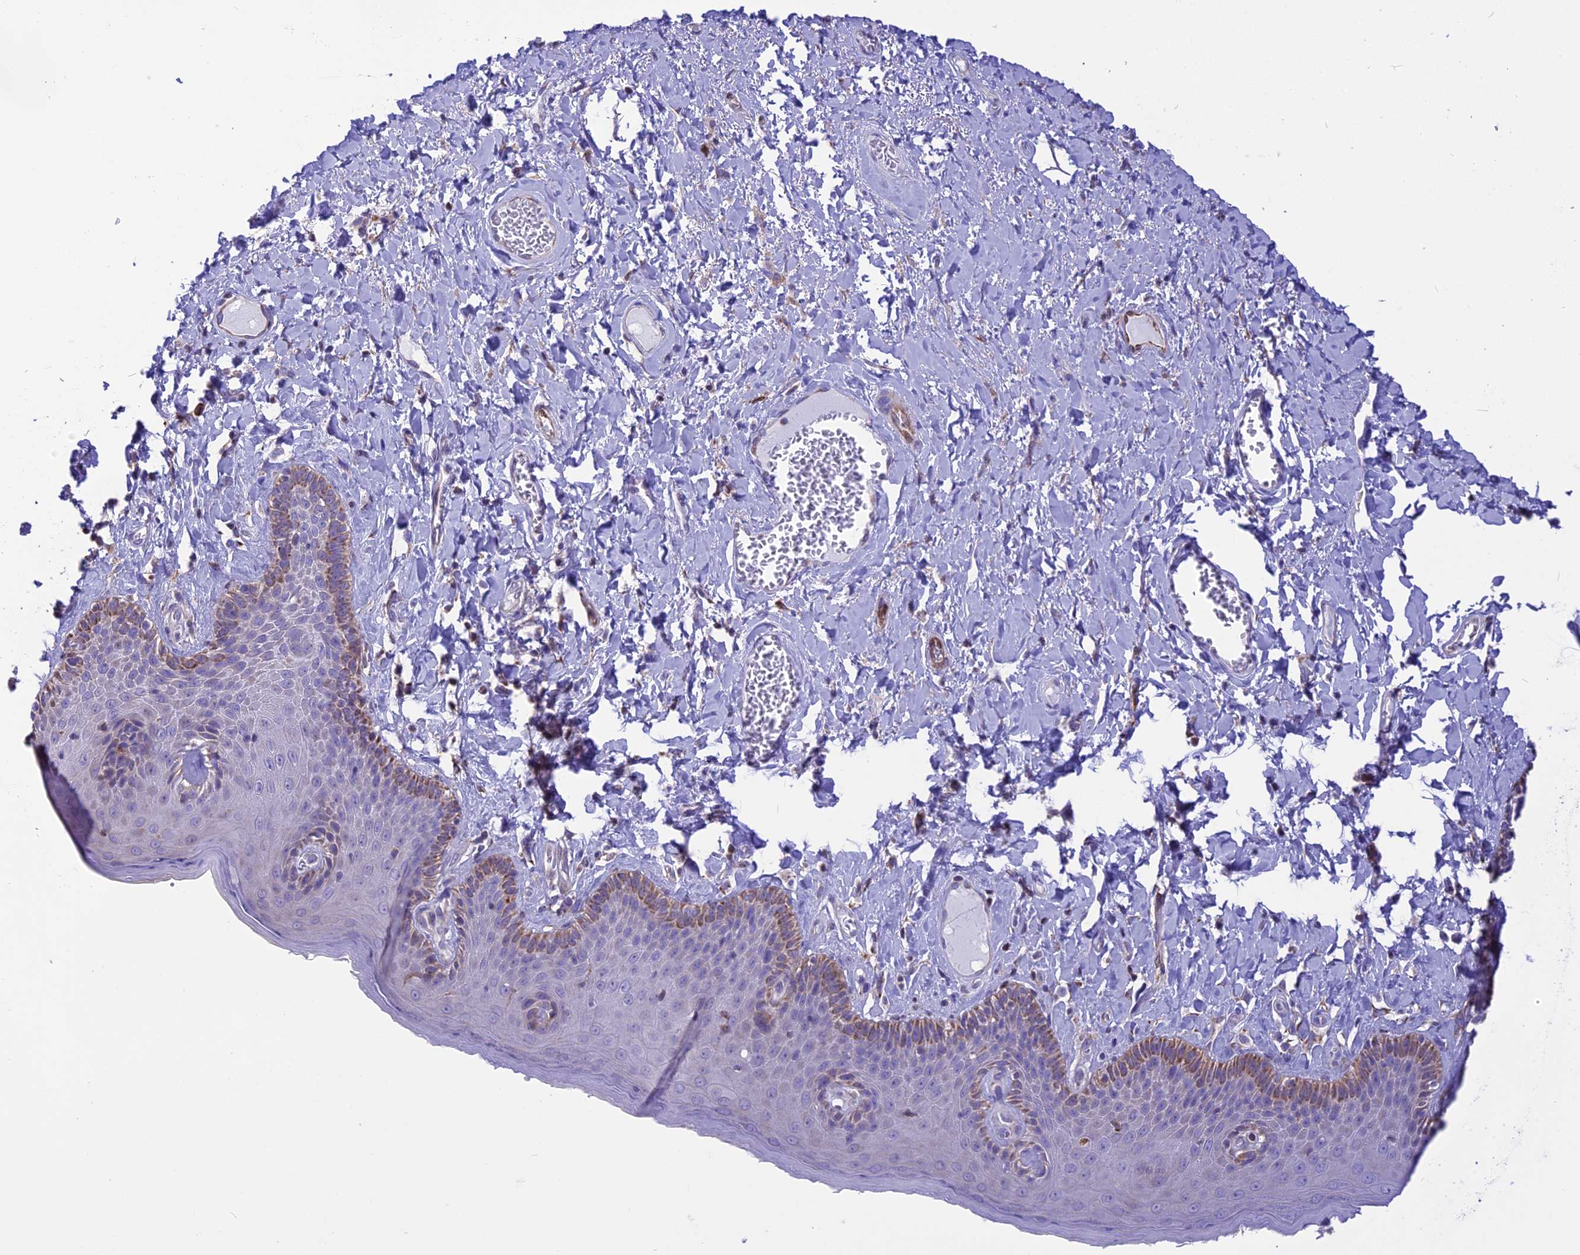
{"staining": {"intensity": "moderate", "quantity": "25%-75%", "location": "cytoplasmic/membranous"}, "tissue": "skin", "cell_type": "Epidermal cells", "image_type": "normal", "snomed": [{"axis": "morphology", "description": "Normal tissue, NOS"}, {"axis": "topography", "description": "Anal"}], "caption": "An image showing moderate cytoplasmic/membranous expression in about 25%-75% of epidermal cells in unremarkable skin, as visualized by brown immunohistochemical staining.", "gene": "DOC2B", "patient": {"sex": "male", "age": 69}}